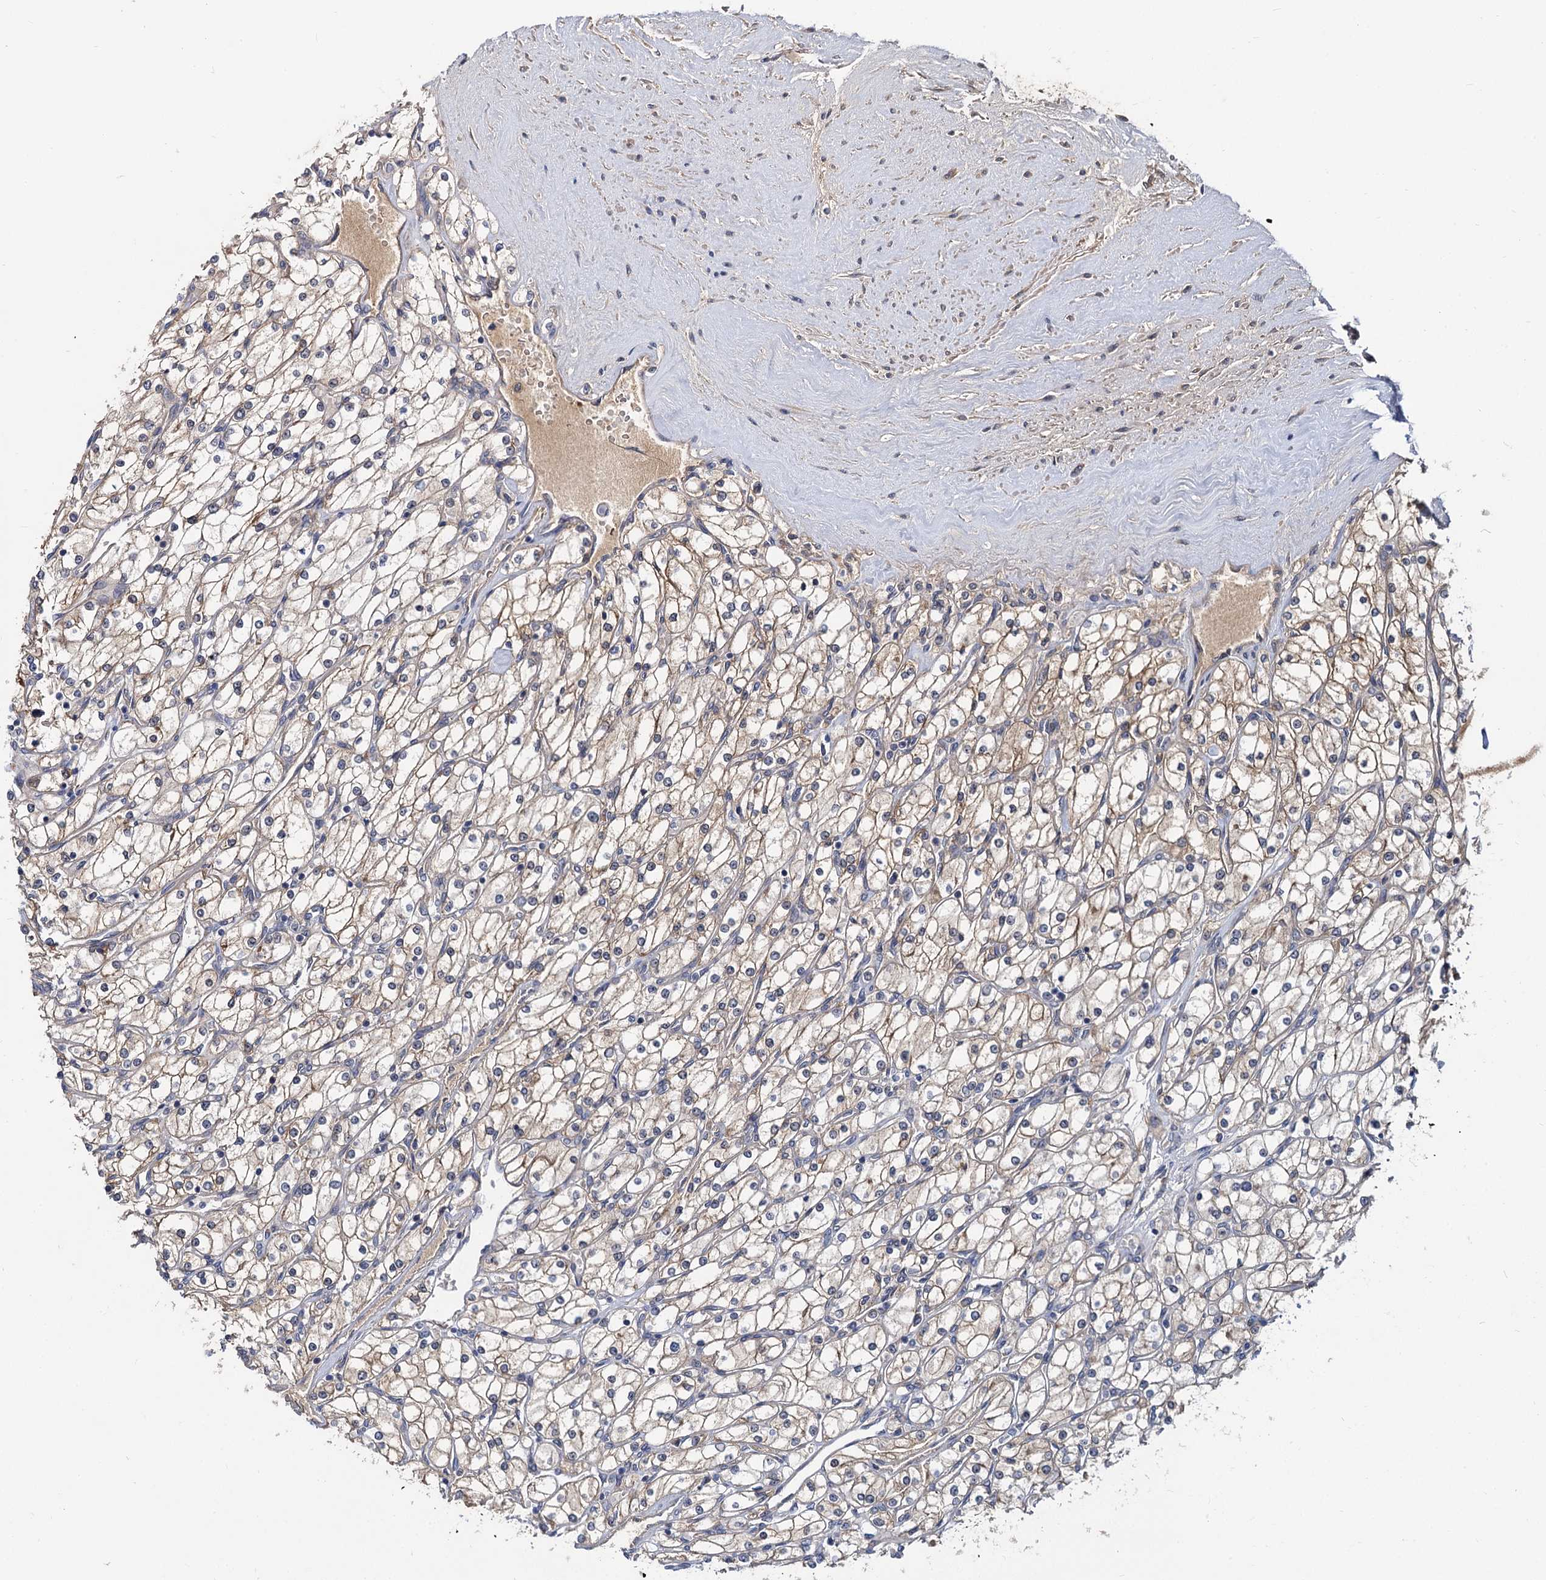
{"staining": {"intensity": "weak", "quantity": "25%-75%", "location": "cytoplasmic/membranous"}, "tissue": "renal cancer", "cell_type": "Tumor cells", "image_type": "cancer", "snomed": [{"axis": "morphology", "description": "Adenocarcinoma, NOS"}, {"axis": "topography", "description": "Kidney"}], "caption": "Immunohistochemistry (IHC) (DAB) staining of human renal cancer (adenocarcinoma) shows weak cytoplasmic/membranous protein positivity in approximately 25%-75% of tumor cells.", "gene": "SNX15", "patient": {"sex": "male", "age": 80}}